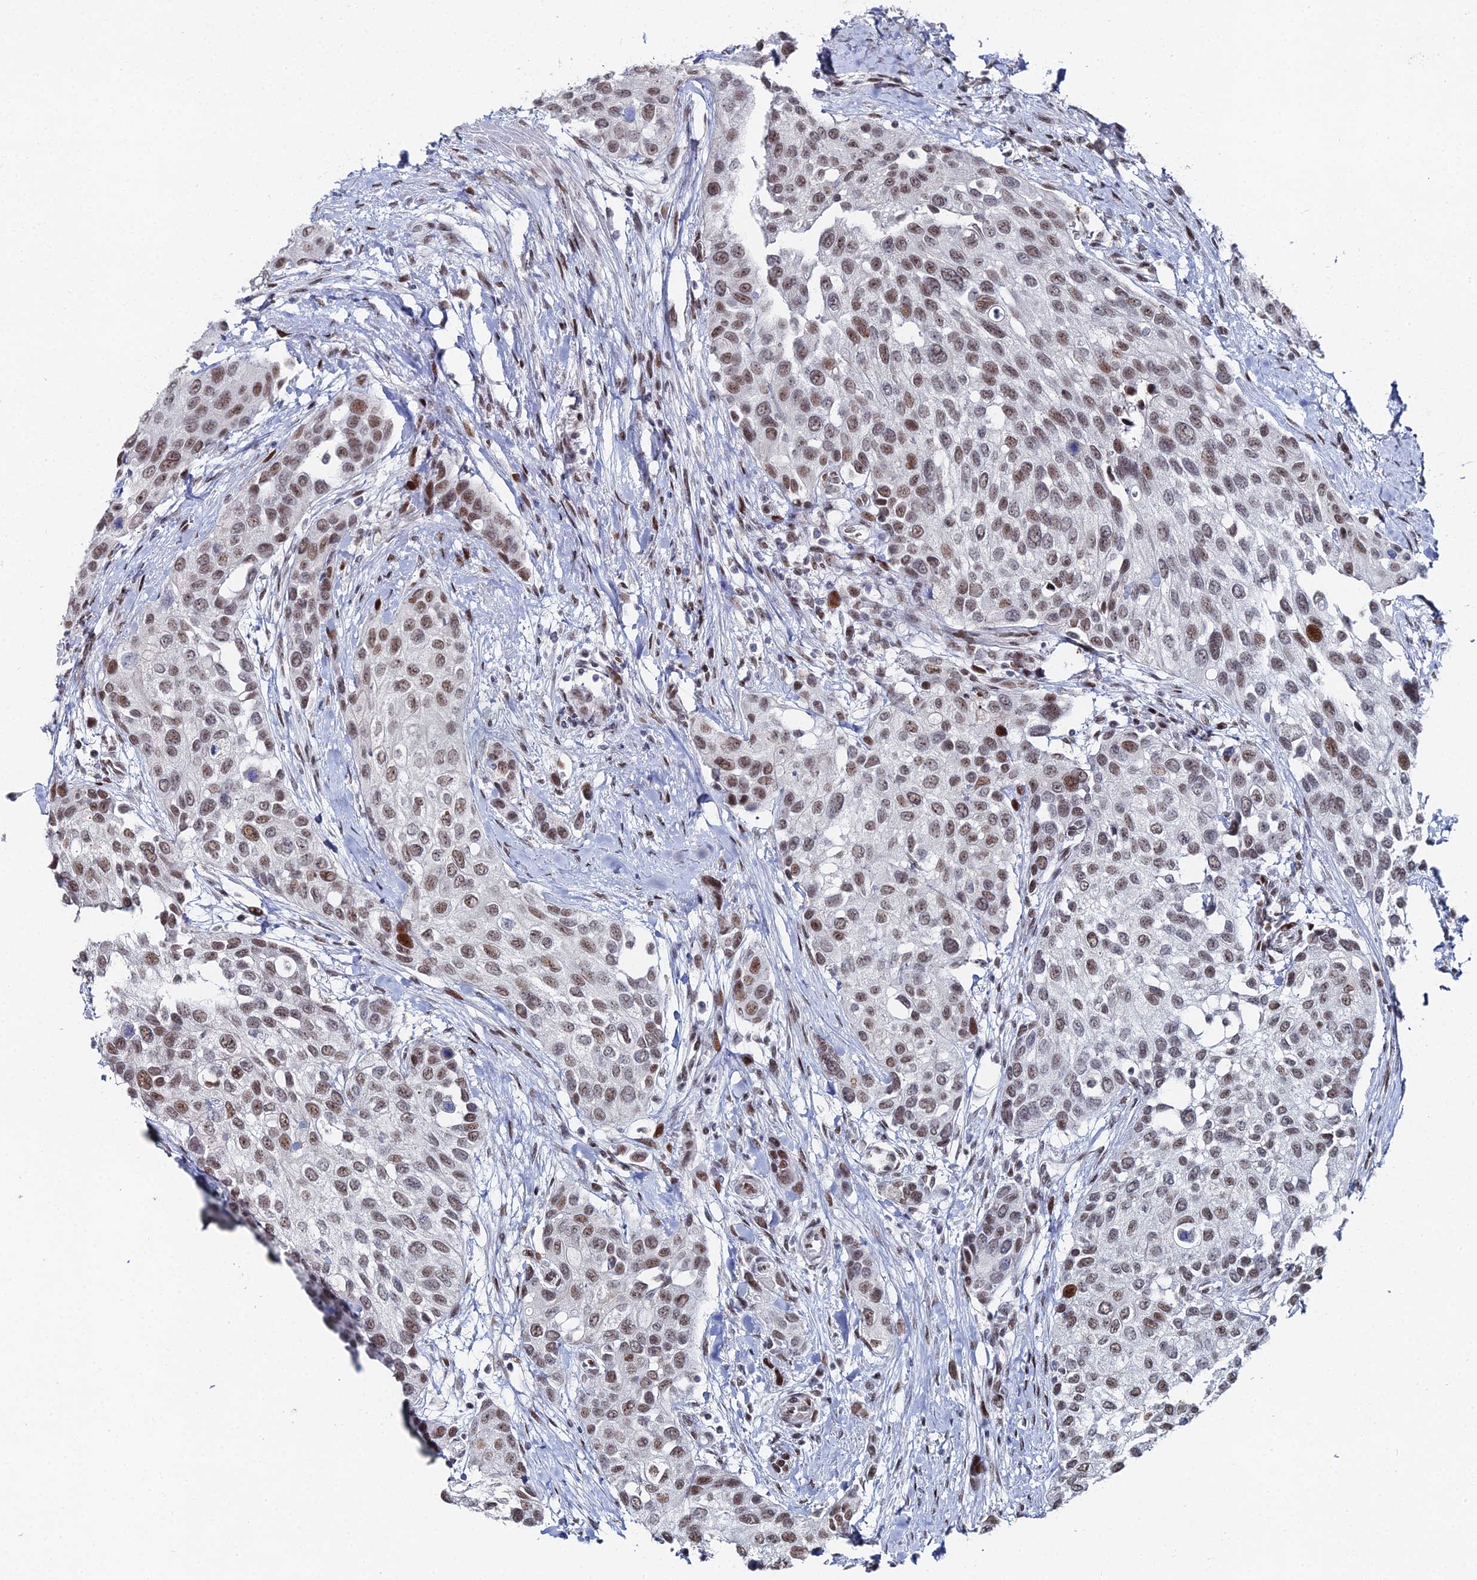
{"staining": {"intensity": "moderate", "quantity": ">75%", "location": "nuclear"}, "tissue": "urothelial cancer", "cell_type": "Tumor cells", "image_type": "cancer", "snomed": [{"axis": "morphology", "description": "Normal tissue, NOS"}, {"axis": "morphology", "description": "Urothelial carcinoma, High grade"}, {"axis": "topography", "description": "Vascular tissue"}, {"axis": "topography", "description": "Urinary bladder"}], "caption": "This image reveals immunohistochemistry staining of high-grade urothelial carcinoma, with medium moderate nuclear expression in approximately >75% of tumor cells.", "gene": "GSC2", "patient": {"sex": "female", "age": 56}}